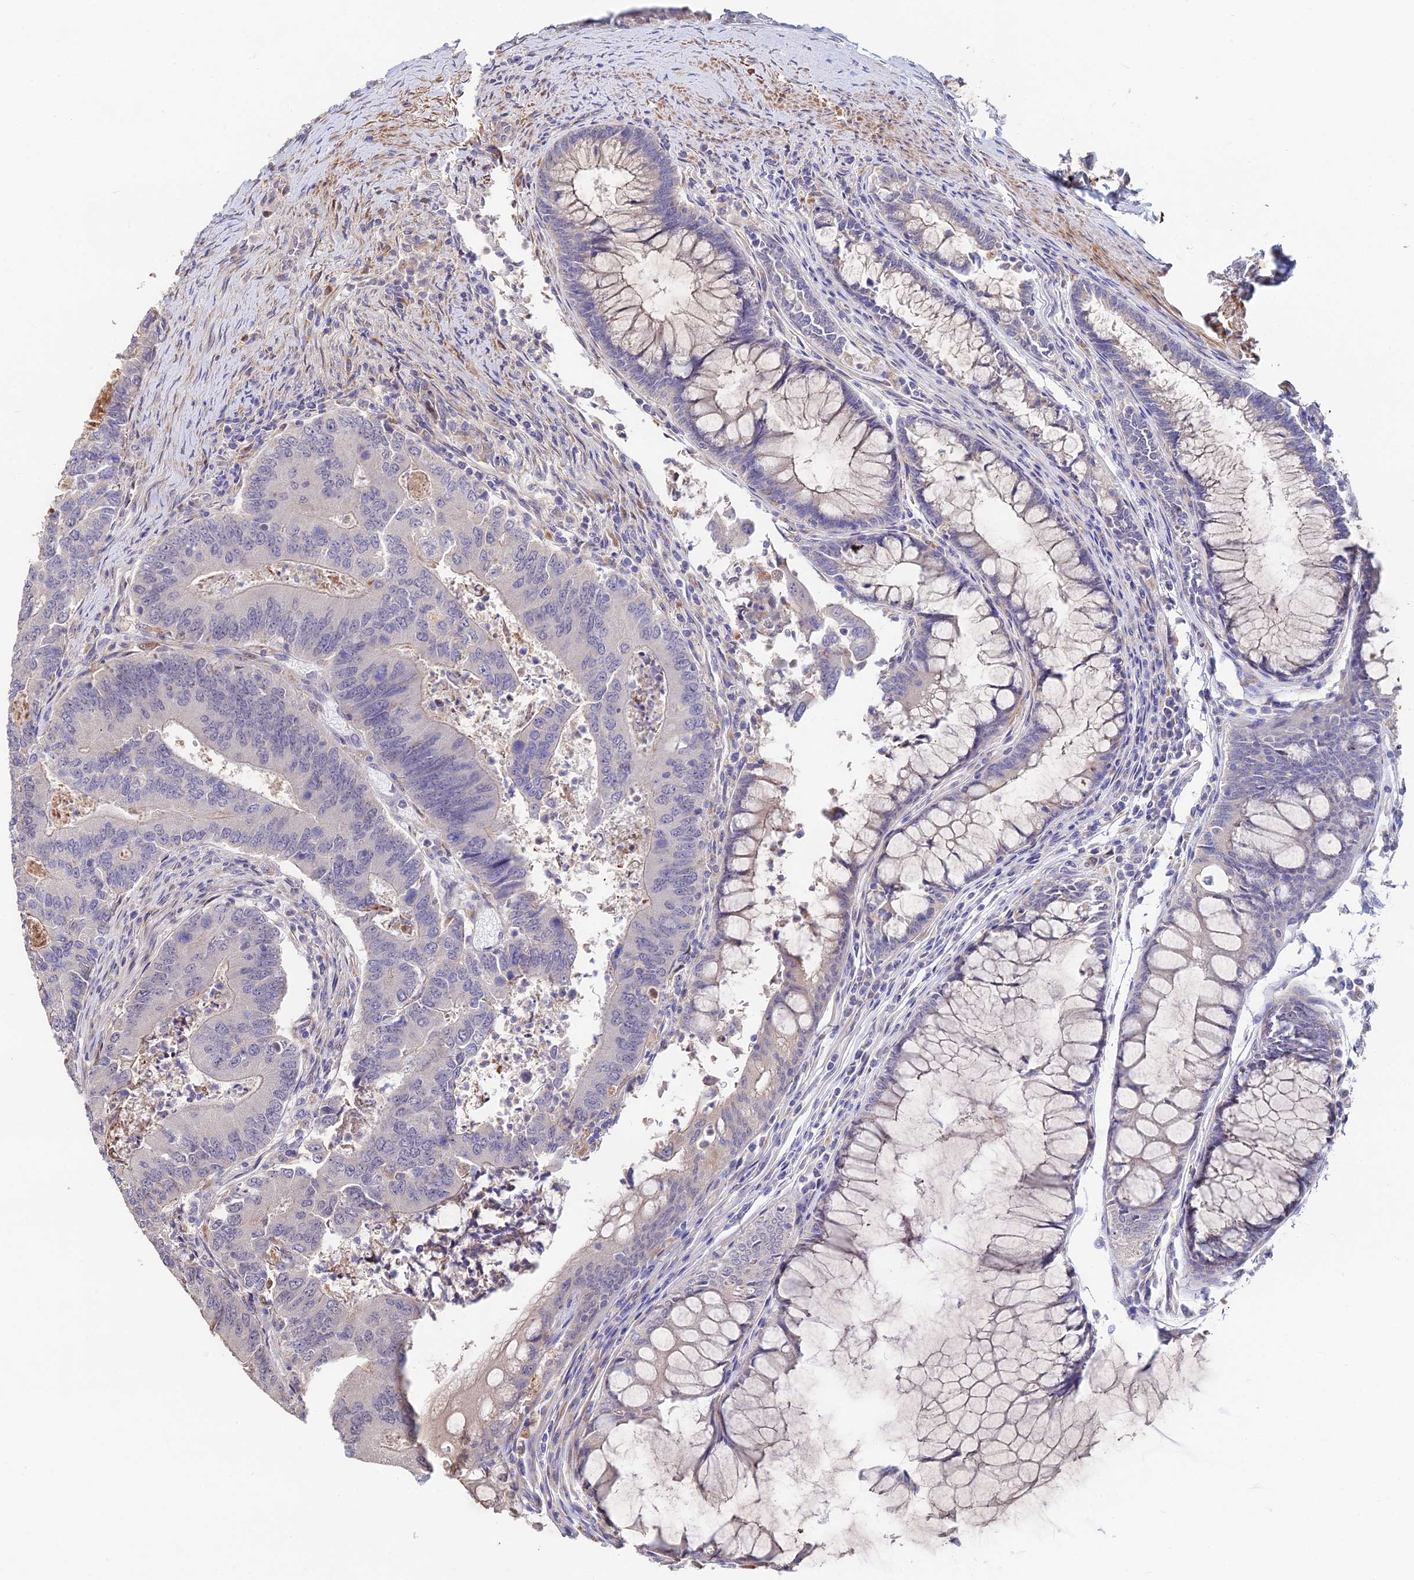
{"staining": {"intensity": "negative", "quantity": "none", "location": "none"}, "tissue": "colorectal cancer", "cell_type": "Tumor cells", "image_type": "cancer", "snomed": [{"axis": "morphology", "description": "Adenocarcinoma, NOS"}, {"axis": "topography", "description": "Colon"}], "caption": "IHC photomicrograph of human adenocarcinoma (colorectal) stained for a protein (brown), which reveals no positivity in tumor cells.", "gene": "ACTR5", "patient": {"sex": "female", "age": 67}}